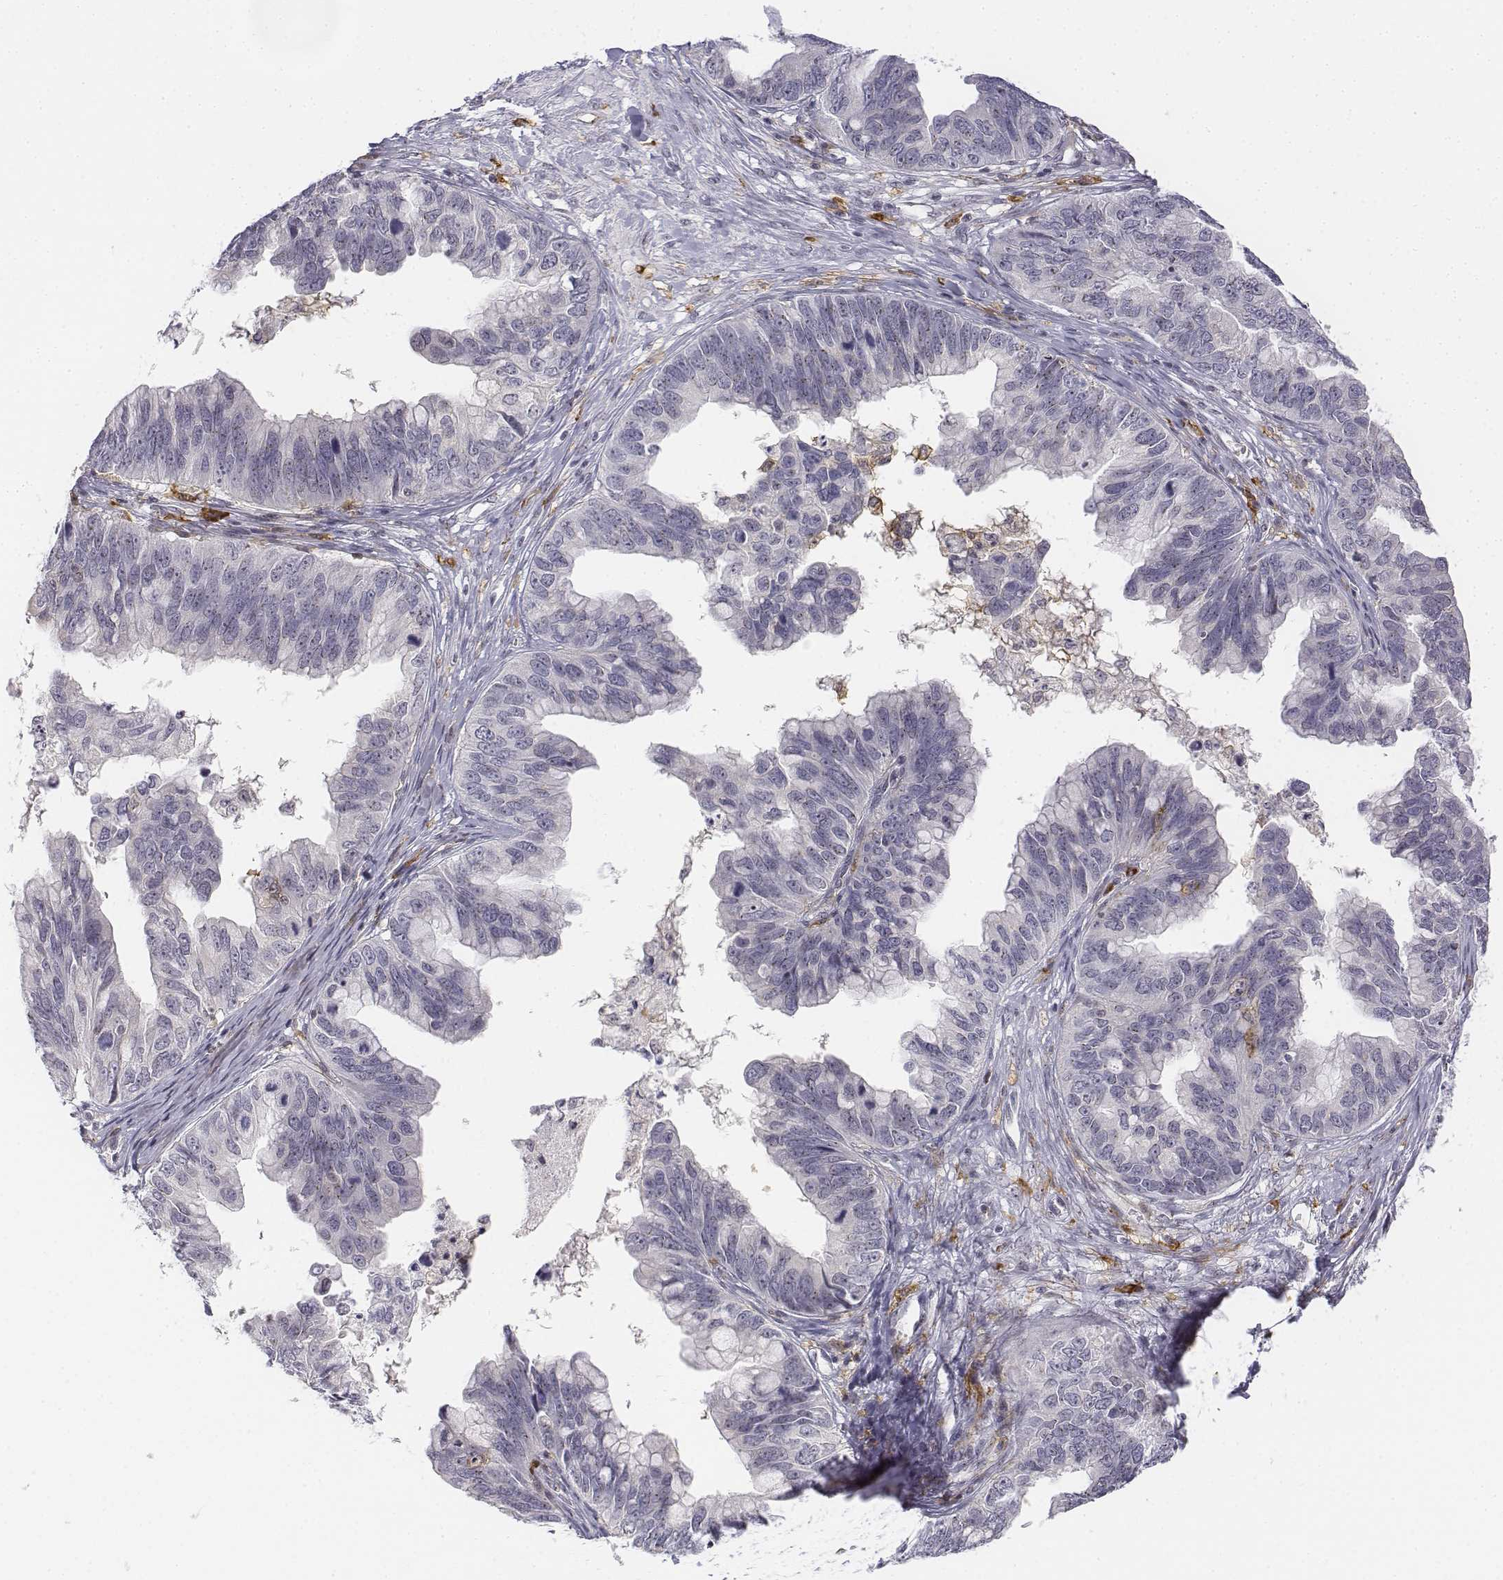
{"staining": {"intensity": "negative", "quantity": "none", "location": "none"}, "tissue": "ovarian cancer", "cell_type": "Tumor cells", "image_type": "cancer", "snomed": [{"axis": "morphology", "description": "Cystadenocarcinoma, mucinous, NOS"}, {"axis": "topography", "description": "Ovary"}], "caption": "DAB (3,3'-diaminobenzidine) immunohistochemical staining of ovarian mucinous cystadenocarcinoma demonstrates no significant positivity in tumor cells.", "gene": "CD14", "patient": {"sex": "female", "age": 76}}